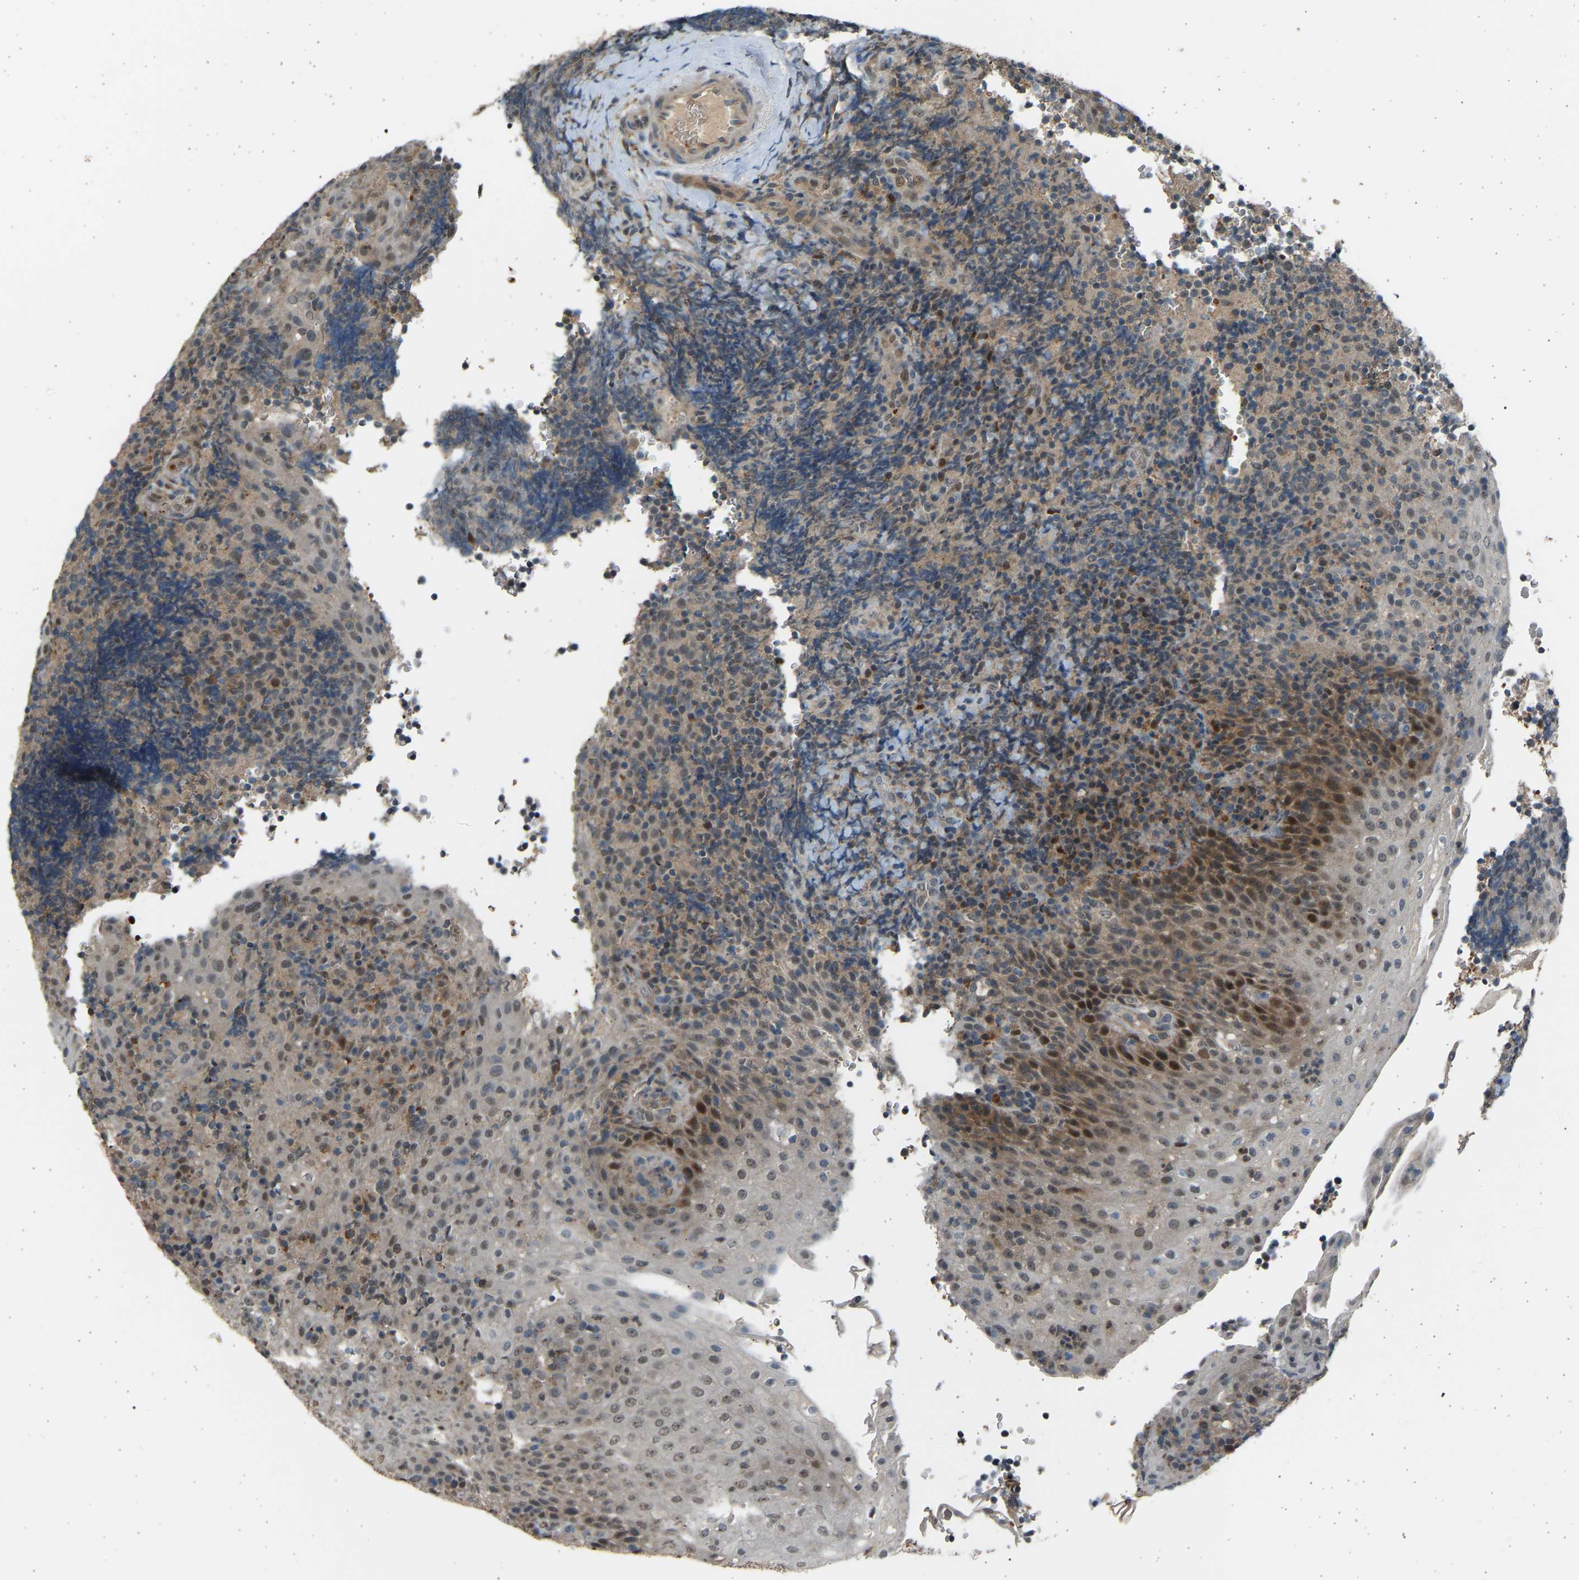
{"staining": {"intensity": "moderate", "quantity": "<25%", "location": "cytoplasmic/membranous,nuclear"}, "tissue": "lymphoma", "cell_type": "Tumor cells", "image_type": "cancer", "snomed": [{"axis": "morphology", "description": "Malignant lymphoma, non-Hodgkin's type, High grade"}, {"axis": "topography", "description": "Tonsil"}], "caption": "This micrograph shows IHC staining of human malignant lymphoma, non-Hodgkin's type (high-grade), with low moderate cytoplasmic/membranous and nuclear staining in approximately <25% of tumor cells.", "gene": "BIRC2", "patient": {"sex": "female", "age": 36}}